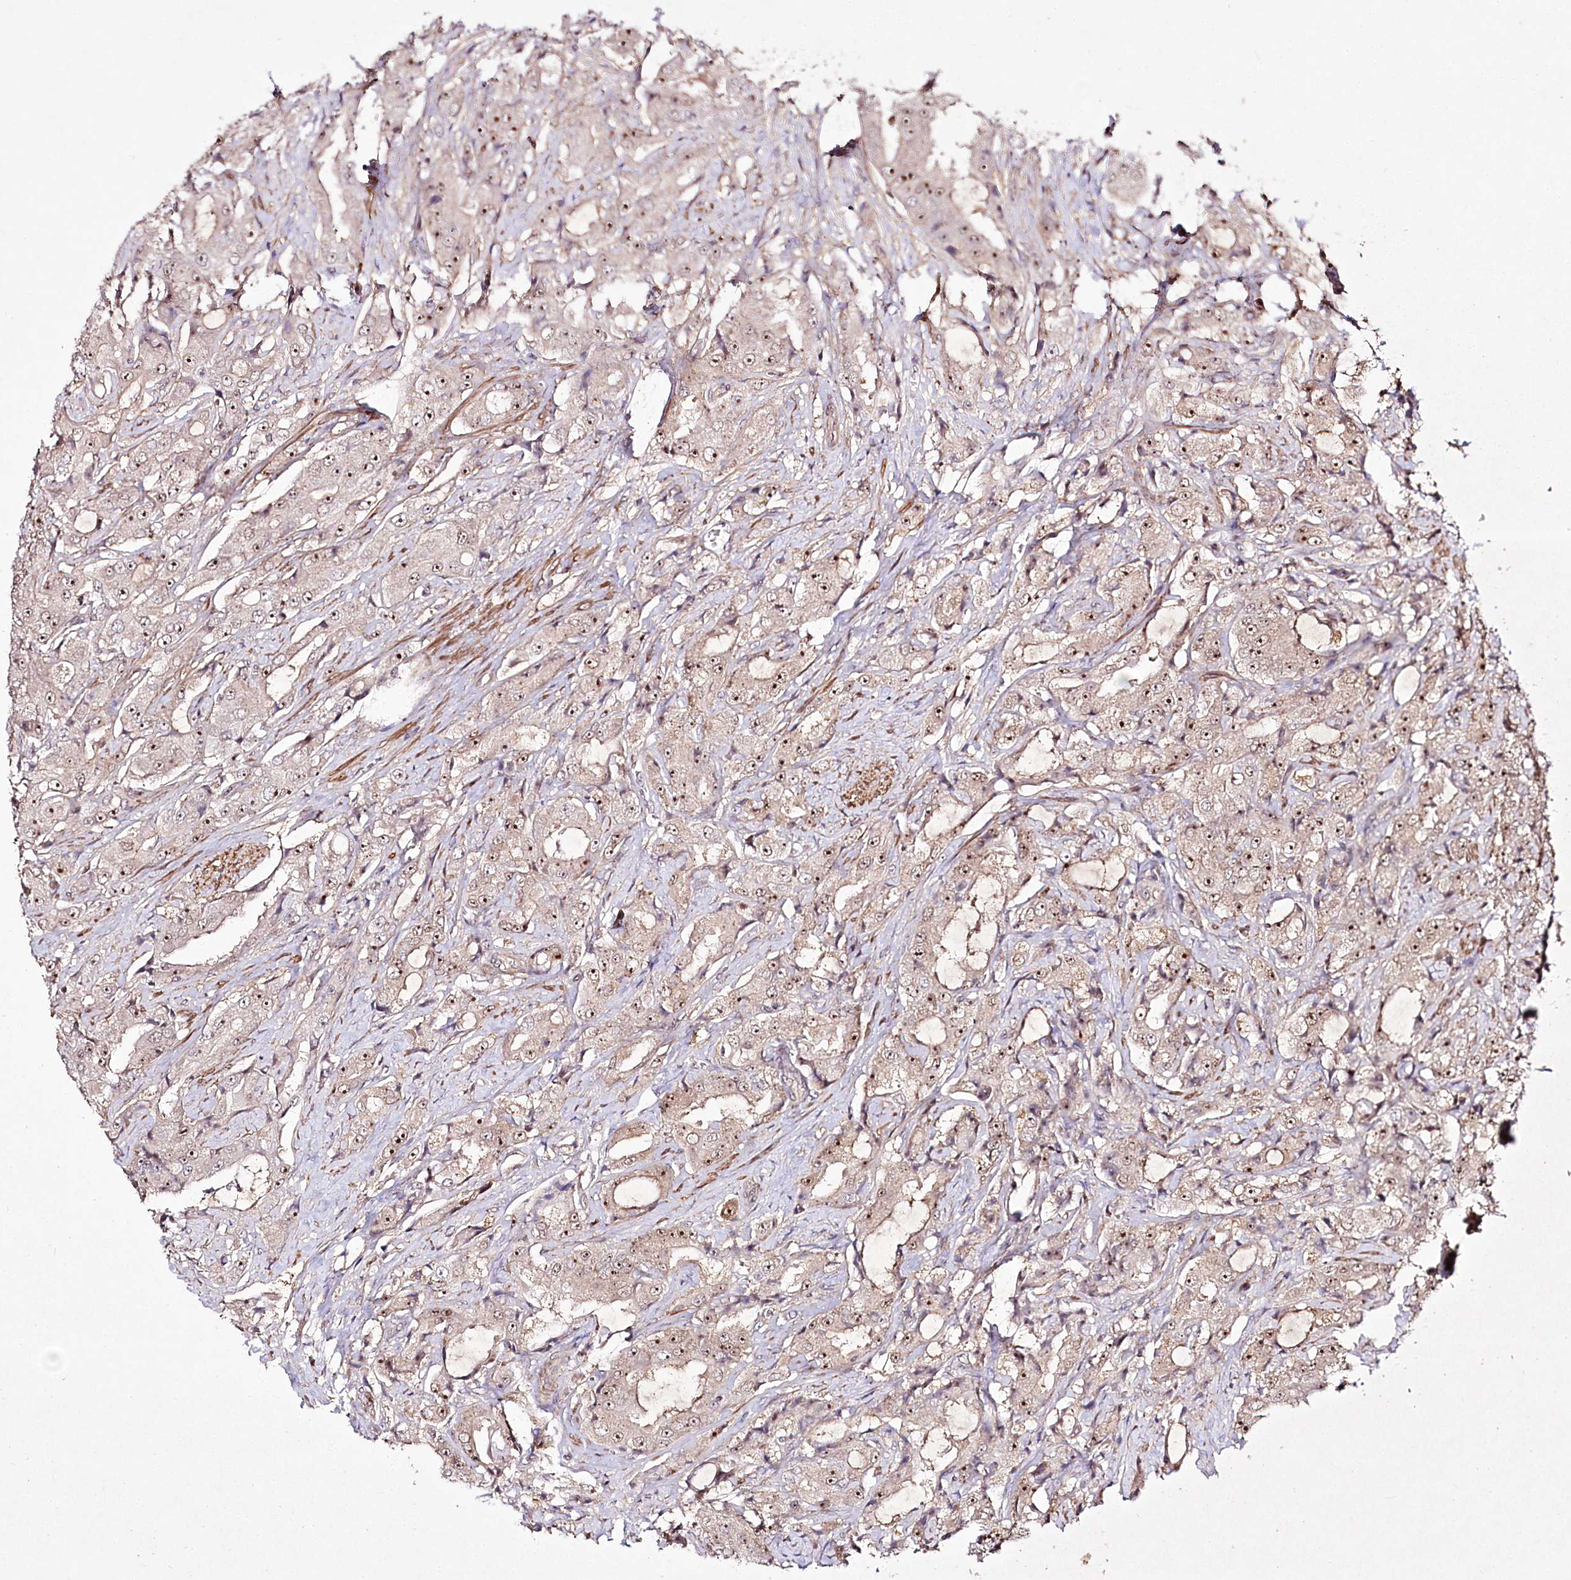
{"staining": {"intensity": "moderate", "quantity": ">75%", "location": "nuclear"}, "tissue": "prostate cancer", "cell_type": "Tumor cells", "image_type": "cancer", "snomed": [{"axis": "morphology", "description": "Adenocarcinoma, High grade"}, {"axis": "topography", "description": "Prostate"}], "caption": "Immunohistochemical staining of human prostate cancer (adenocarcinoma (high-grade)) displays moderate nuclear protein staining in approximately >75% of tumor cells. (Brightfield microscopy of DAB IHC at high magnification).", "gene": "CCDC59", "patient": {"sex": "male", "age": 73}}